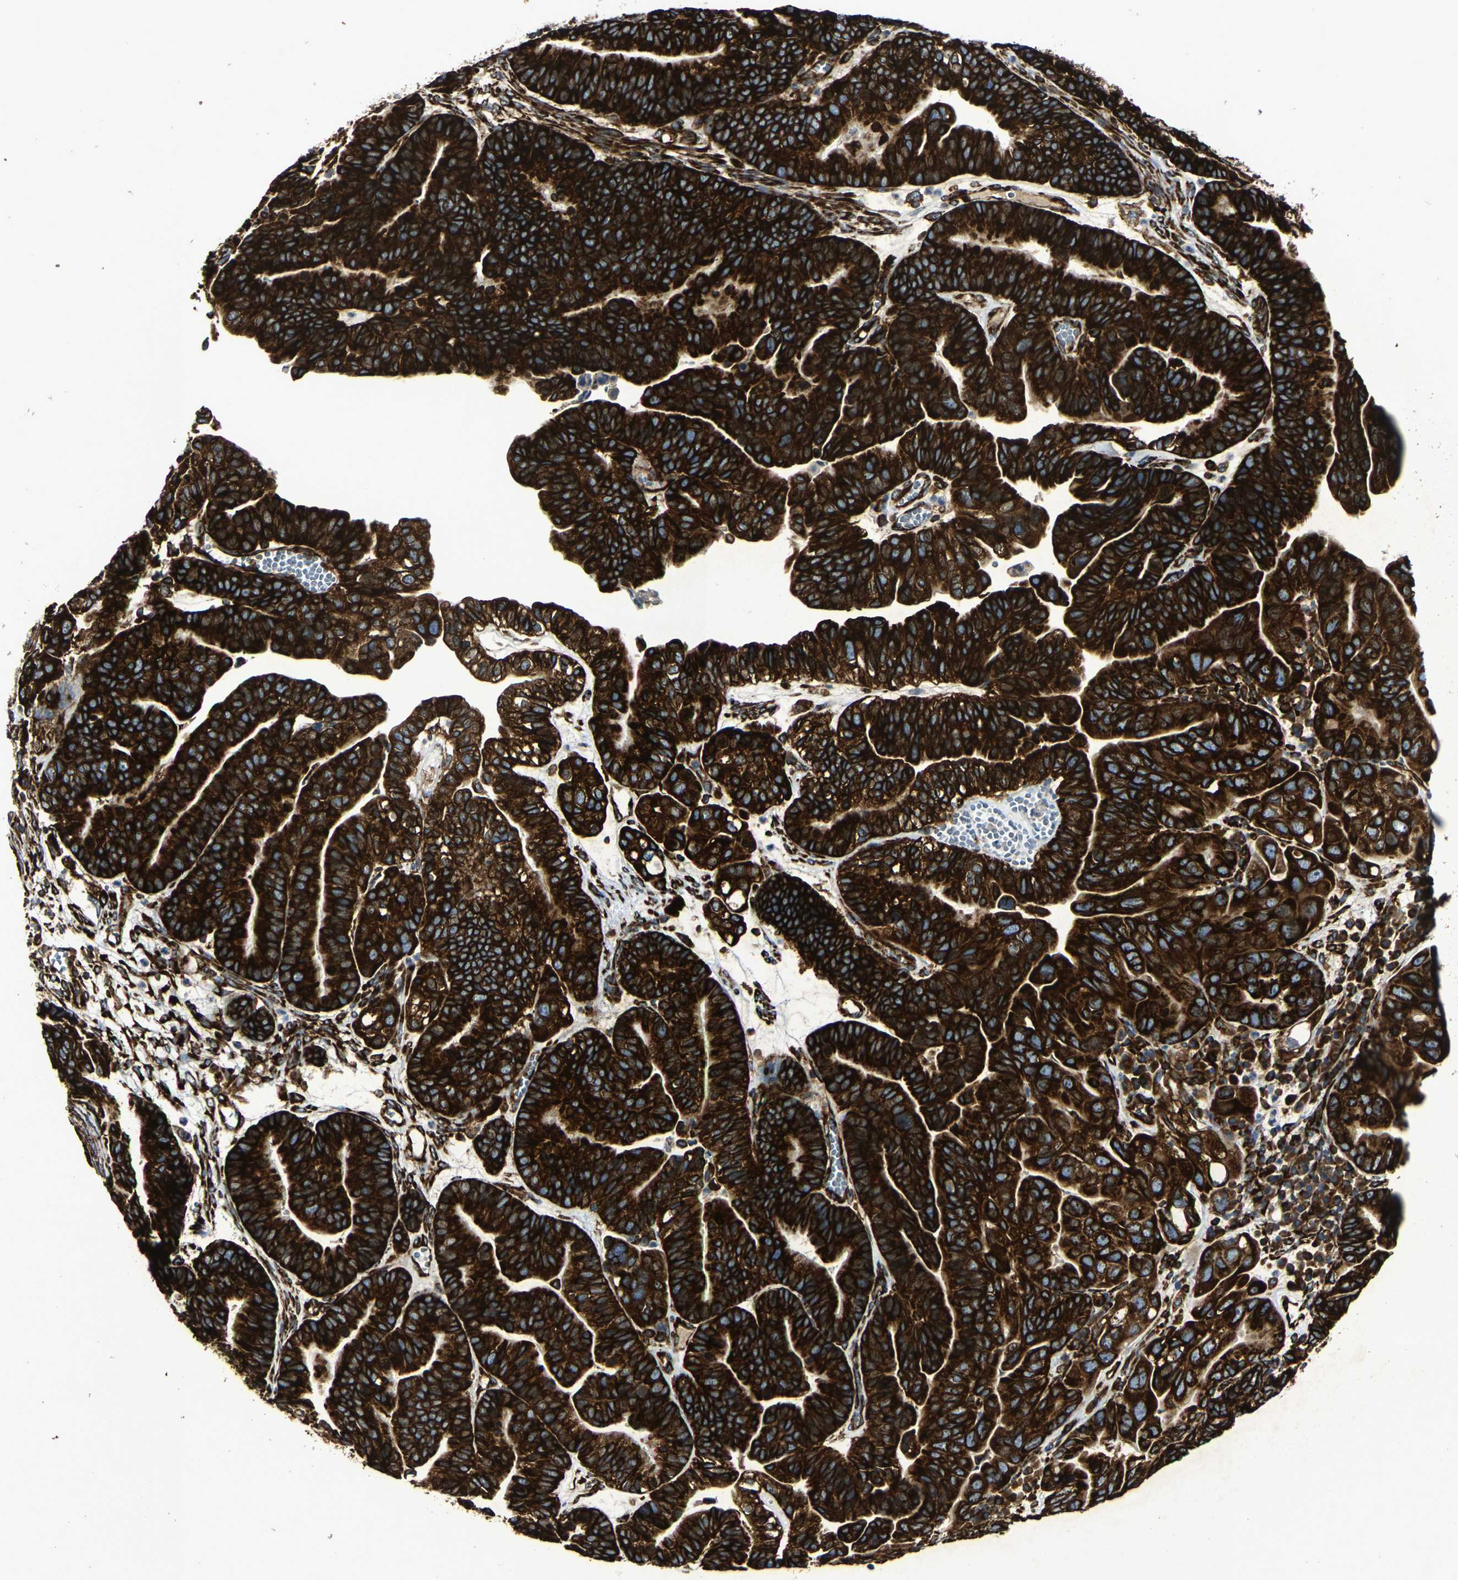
{"staining": {"intensity": "strong", "quantity": ">75%", "location": "cytoplasmic/membranous"}, "tissue": "ovarian cancer", "cell_type": "Tumor cells", "image_type": "cancer", "snomed": [{"axis": "morphology", "description": "Cystadenocarcinoma, serous, NOS"}, {"axis": "topography", "description": "Ovary"}], "caption": "Serous cystadenocarcinoma (ovarian) was stained to show a protein in brown. There is high levels of strong cytoplasmic/membranous staining in about >75% of tumor cells.", "gene": "MARCHF2", "patient": {"sex": "female", "age": 56}}